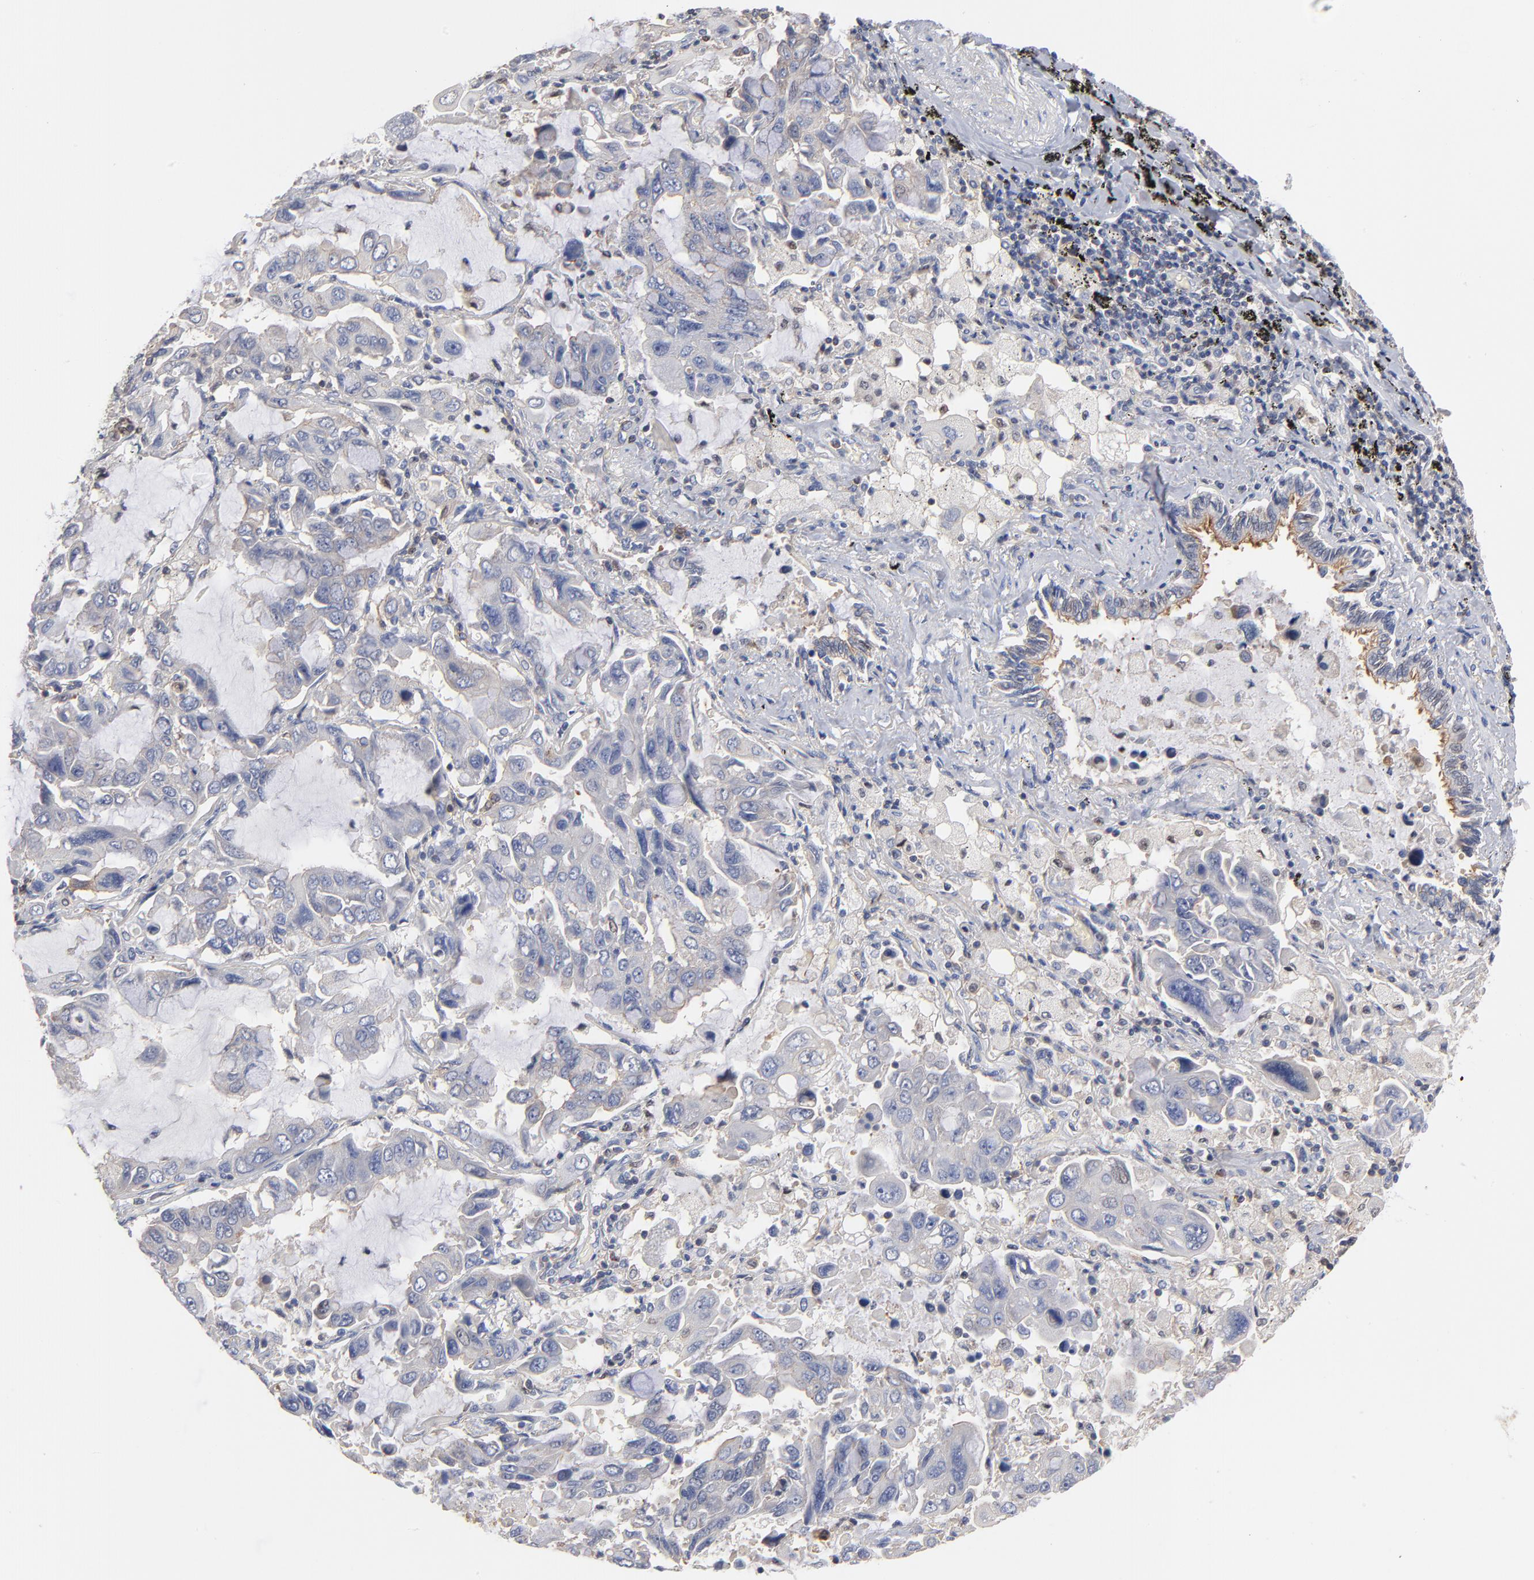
{"staining": {"intensity": "negative", "quantity": "none", "location": "none"}, "tissue": "lung cancer", "cell_type": "Tumor cells", "image_type": "cancer", "snomed": [{"axis": "morphology", "description": "Adenocarcinoma, NOS"}, {"axis": "topography", "description": "Lung"}], "caption": "Immunohistochemistry (IHC) of human adenocarcinoma (lung) shows no staining in tumor cells.", "gene": "ARHGEF6", "patient": {"sex": "male", "age": 64}}